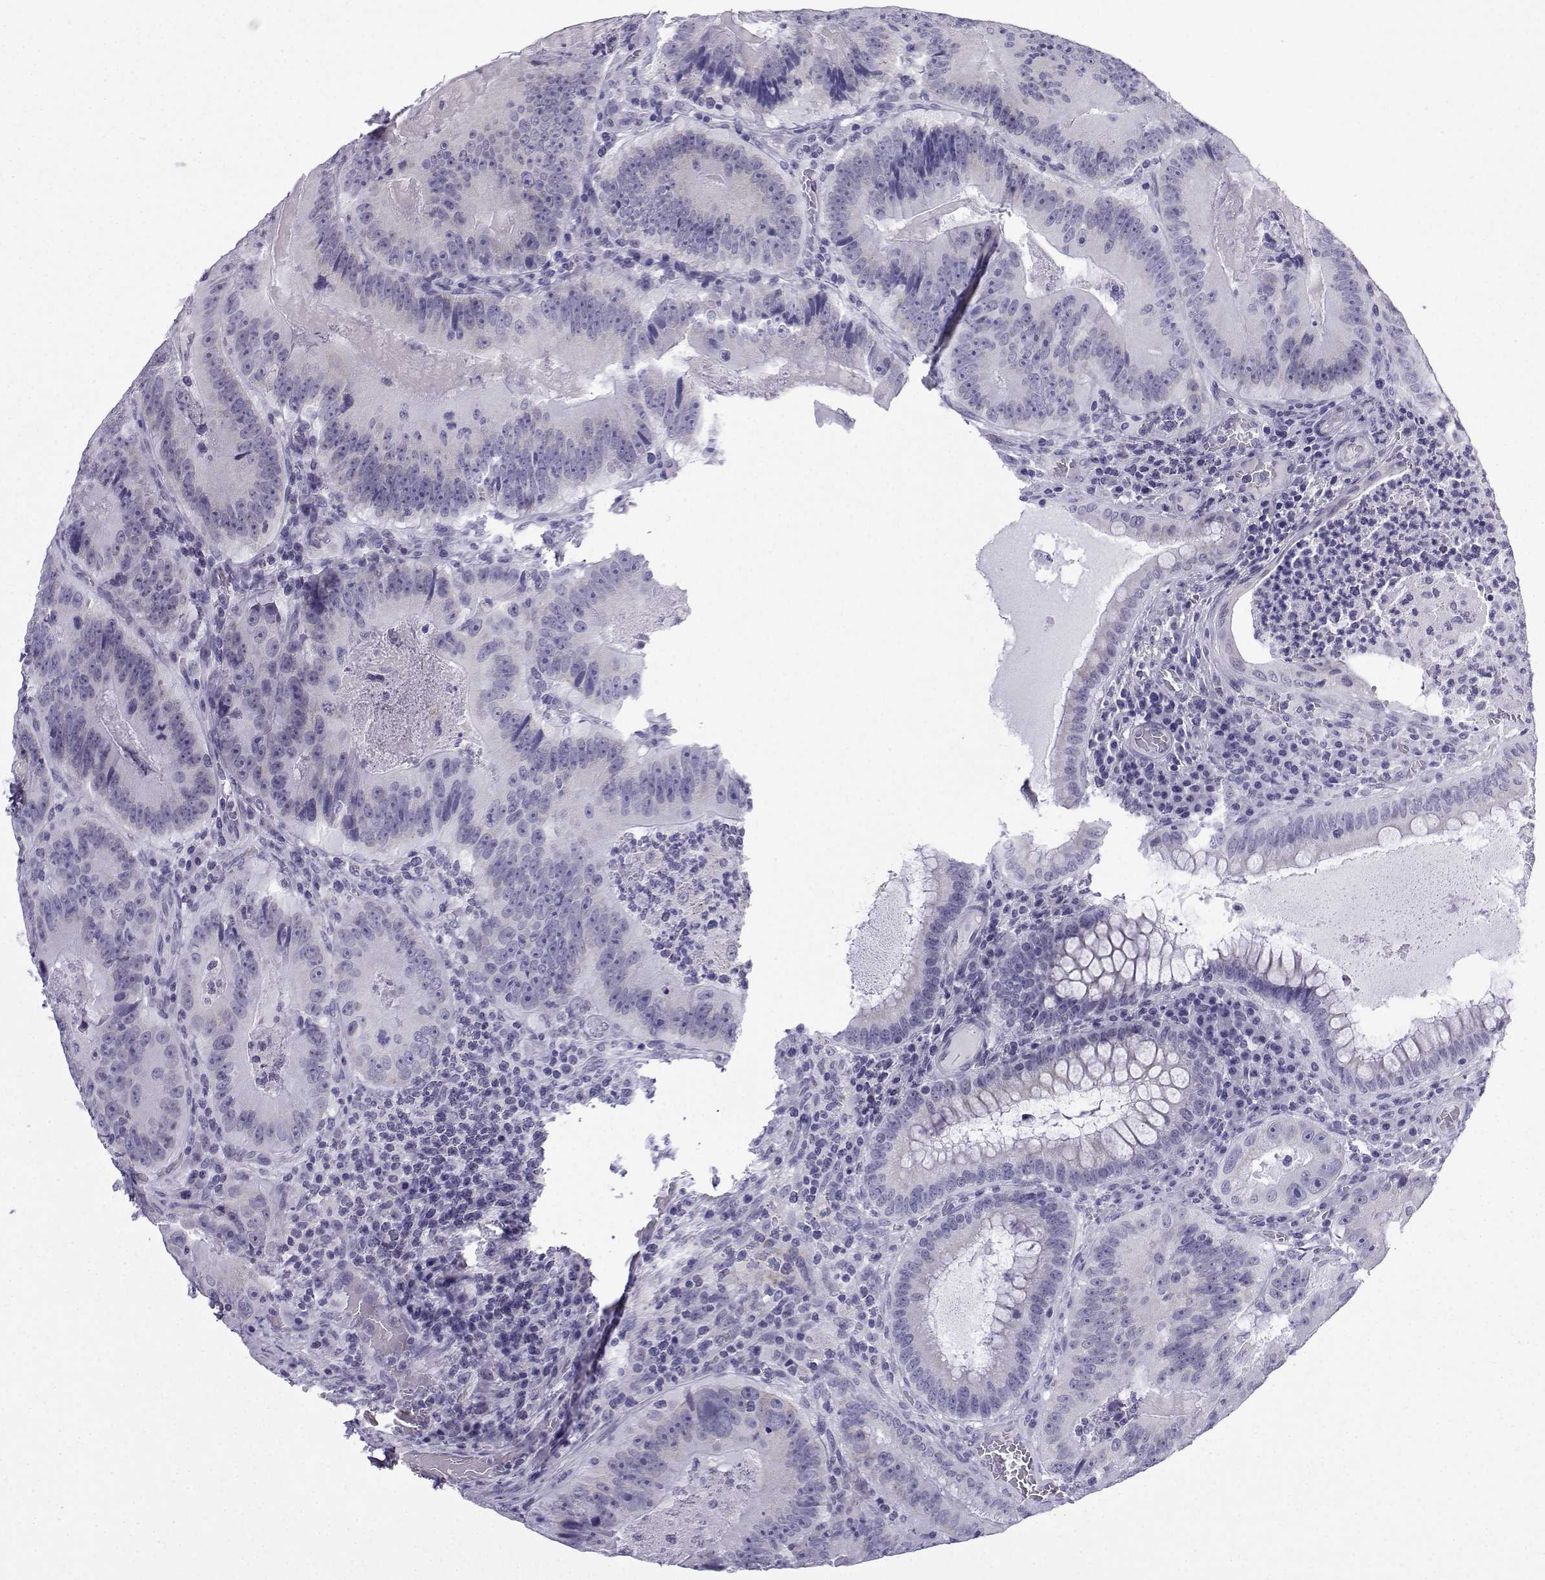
{"staining": {"intensity": "negative", "quantity": "none", "location": "none"}, "tissue": "colorectal cancer", "cell_type": "Tumor cells", "image_type": "cancer", "snomed": [{"axis": "morphology", "description": "Adenocarcinoma, NOS"}, {"axis": "topography", "description": "Colon"}], "caption": "Adenocarcinoma (colorectal) stained for a protein using immunohistochemistry (IHC) exhibits no staining tumor cells.", "gene": "ACRBP", "patient": {"sex": "female", "age": 86}}